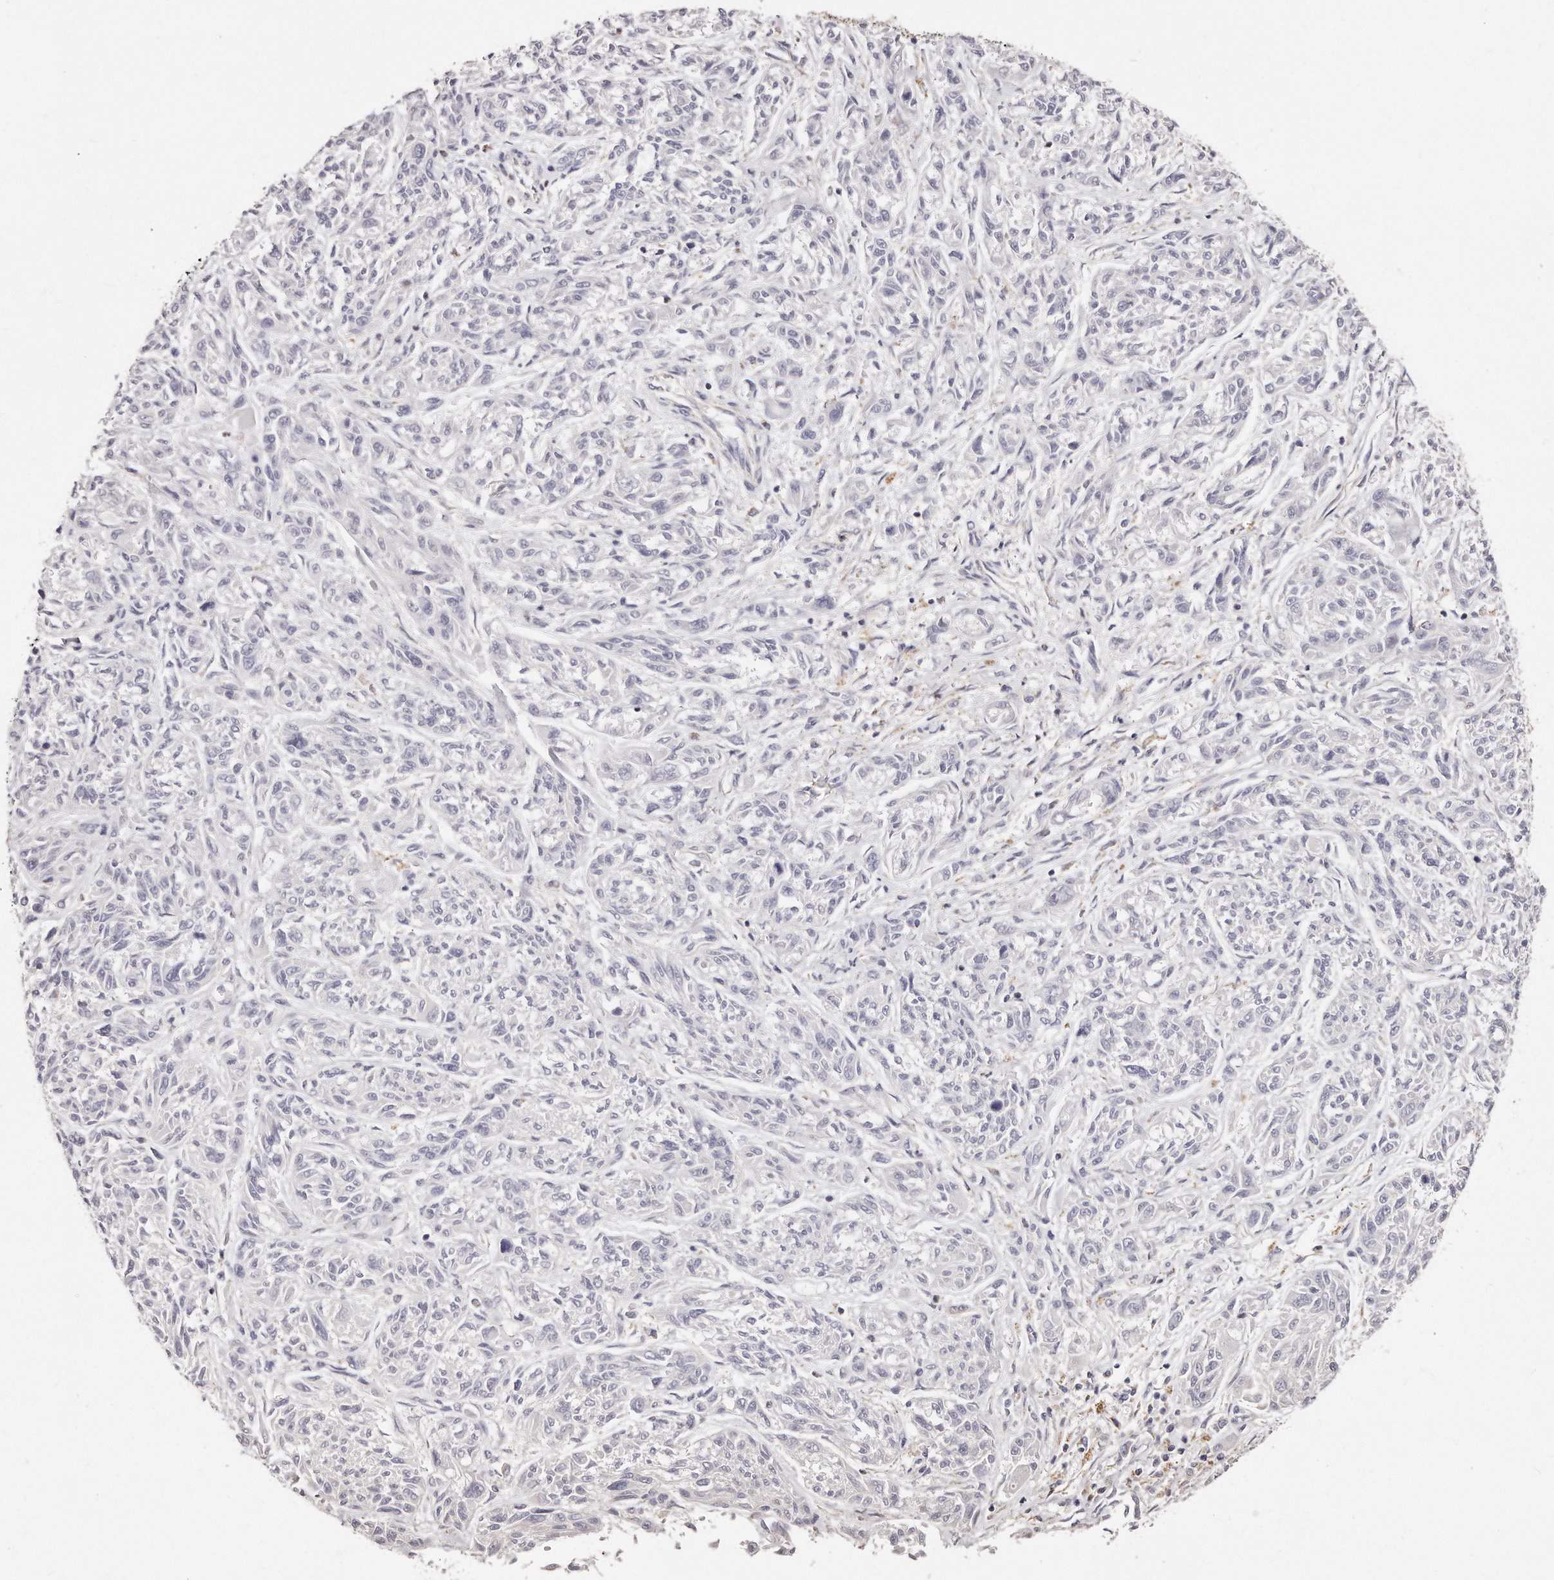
{"staining": {"intensity": "negative", "quantity": "none", "location": "none"}, "tissue": "melanoma", "cell_type": "Tumor cells", "image_type": "cancer", "snomed": [{"axis": "morphology", "description": "Malignant melanoma, NOS"}, {"axis": "topography", "description": "Skin"}], "caption": "This image is of melanoma stained with immunohistochemistry (IHC) to label a protein in brown with the nuclei are counter-stained blue. There is no expression in tumor cells.", "gene": "RTKN", "patient": {"sex": "male", "age": 53}}